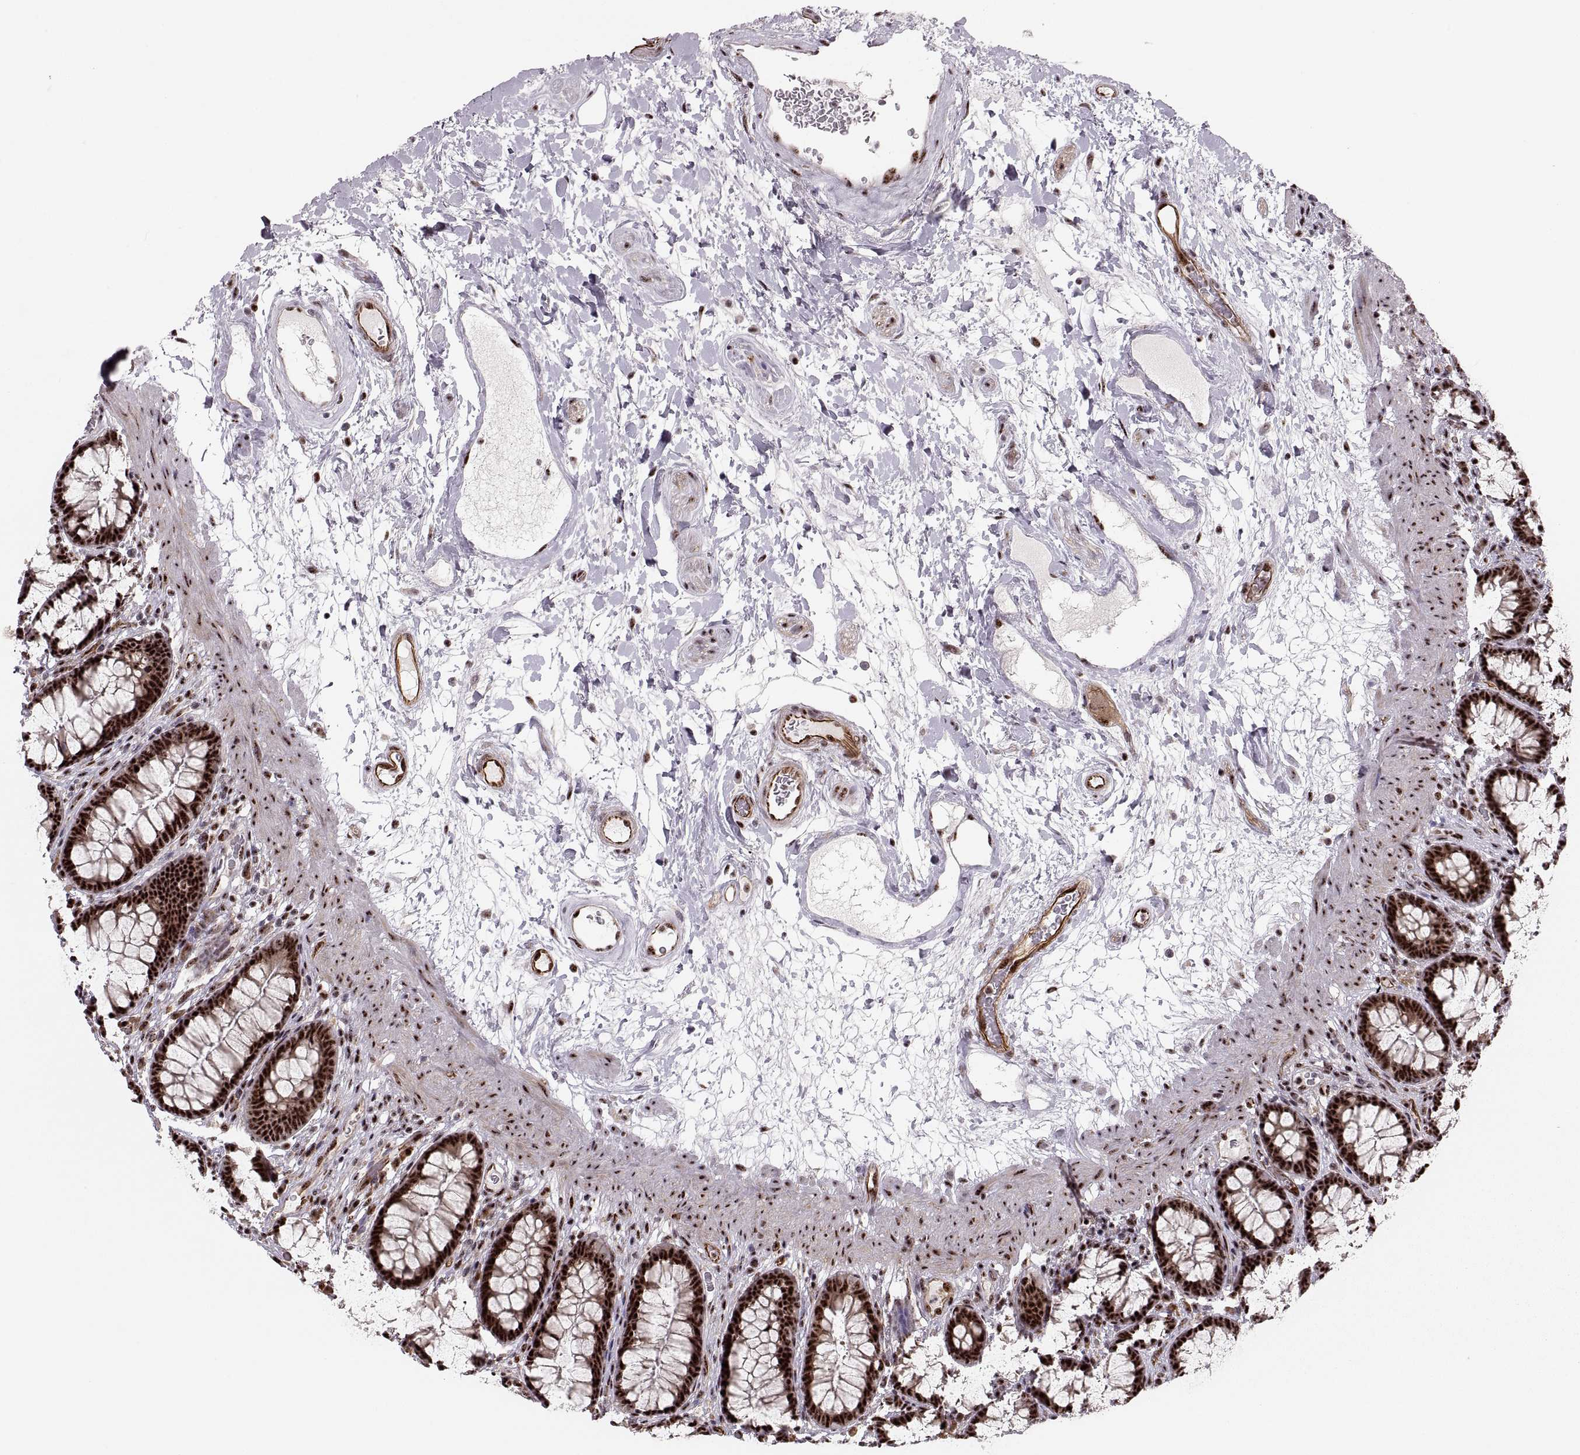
{"staining": {"intensity": "strong", "quantity": ">75%", "location": "nuclear"}, "tissue": "rectum", "cell_type": "Glandular cells", "image_type": "normal", "snomed": [{"axis": "morphology", "description": "Normal tissue, NOS"}, {"axis": "topography", "description": "Rectum"}], "caption": "Rectum stained with DAB (3,3'-diaminobenzidine) IHC reveals high levels of strong nuclear positivity in approximately >75% of glandular cells.", "gene": "ZCCHC17", "patient": {"sex": "male", "age": 72}}